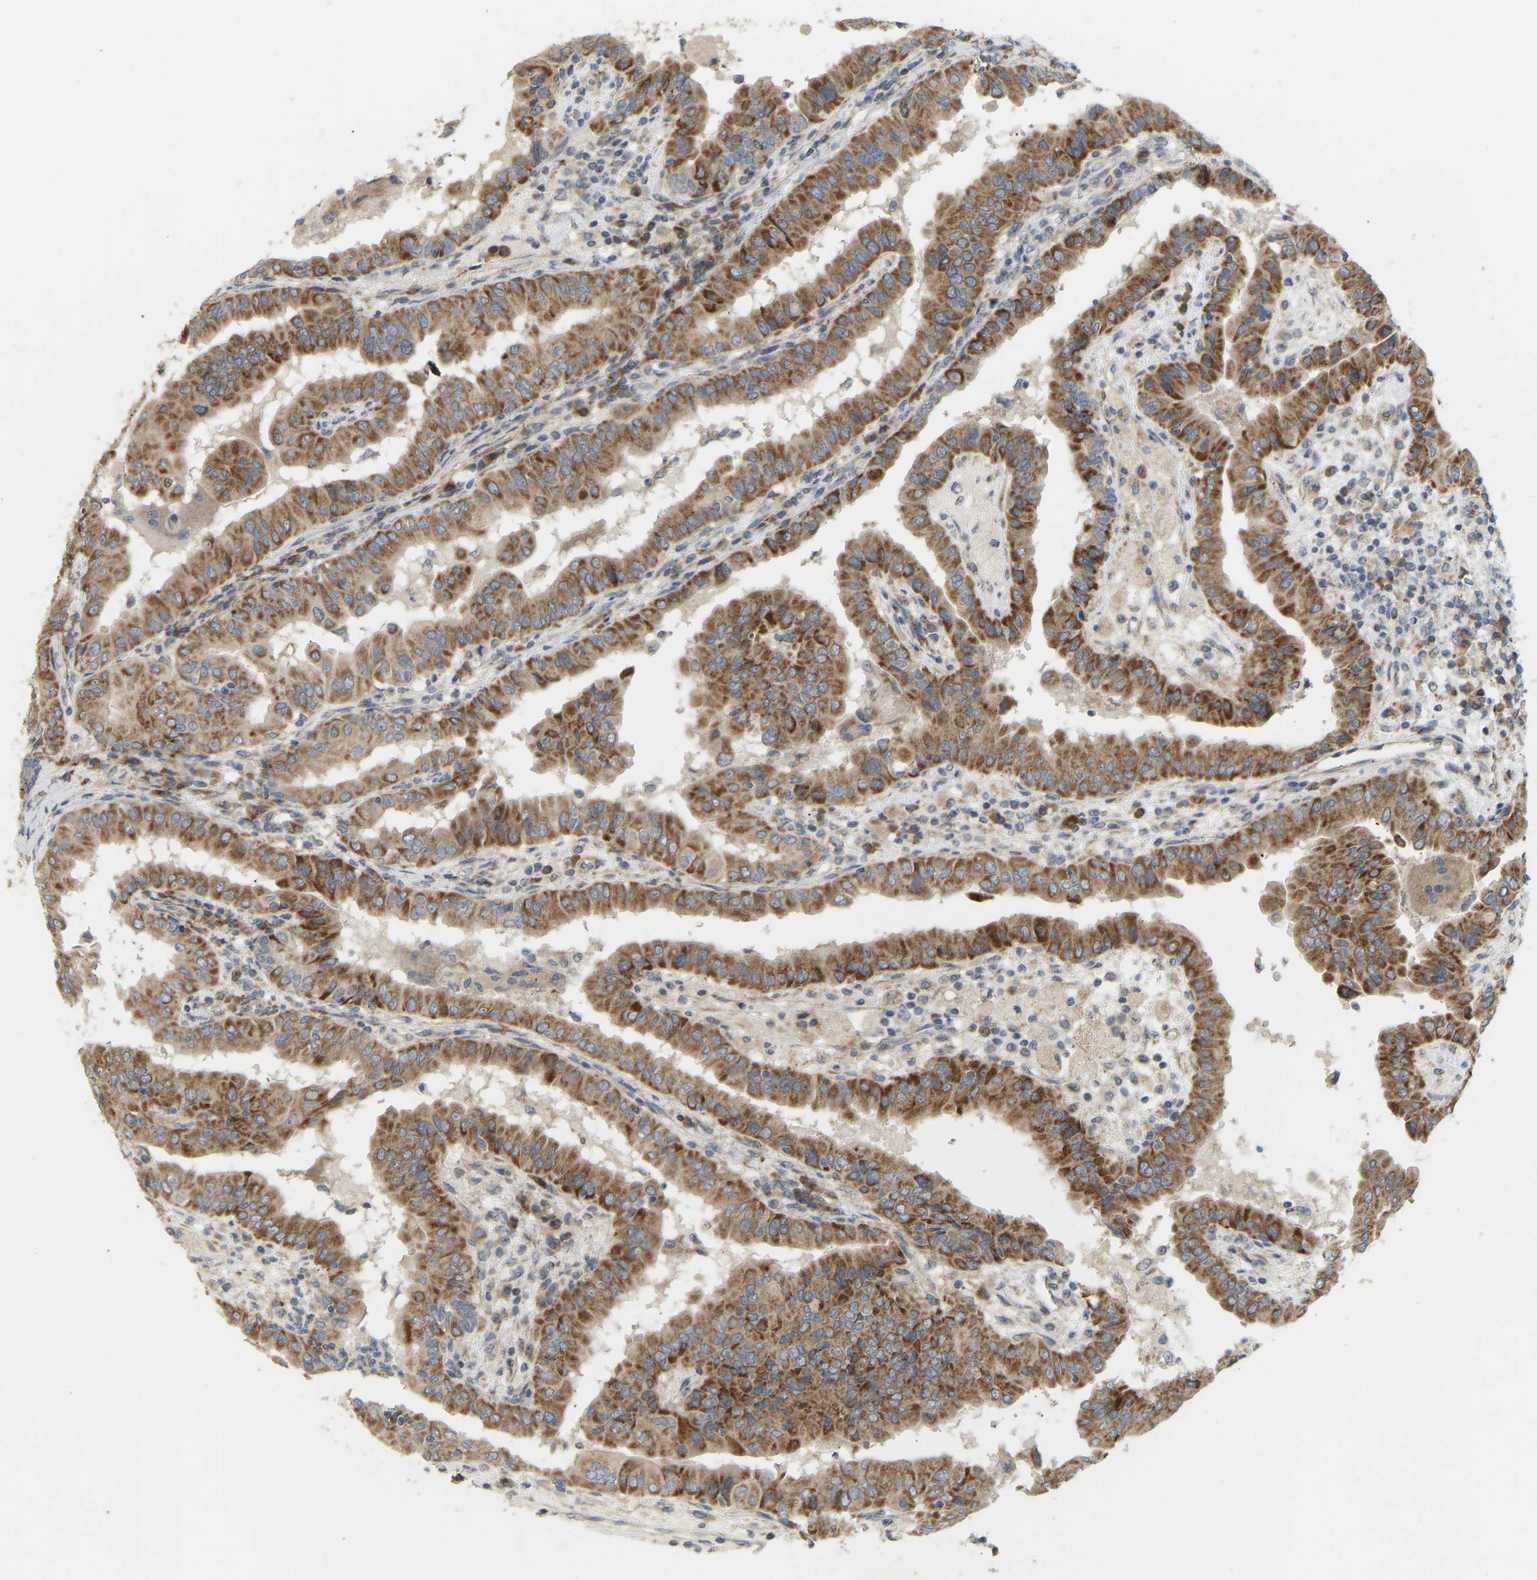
{"staining": {"intensity": "moderate", "quantity": ">75%", "location": "cytoplasmic/membranous"}, "tissue": "thyroid cancer", "cell_type": "Tumor cells", "image_type": "cancer", "snomed": [{"axis": "morphology", "description": "Papillary adenocarcinoma, NOS"}, {"axis": "topography", "description": "Thyroid gland"}], "caption": "A high-resolution photomicrograph shows immunohistochemistry staining of papillary adenocarcinoma (thyroid), which reveals moderate cytoplasmic/membranous positivity in approximately >75% of tumor cells.", "gene": "HACD2", "patient": {"sex": "male", "age": 33}}